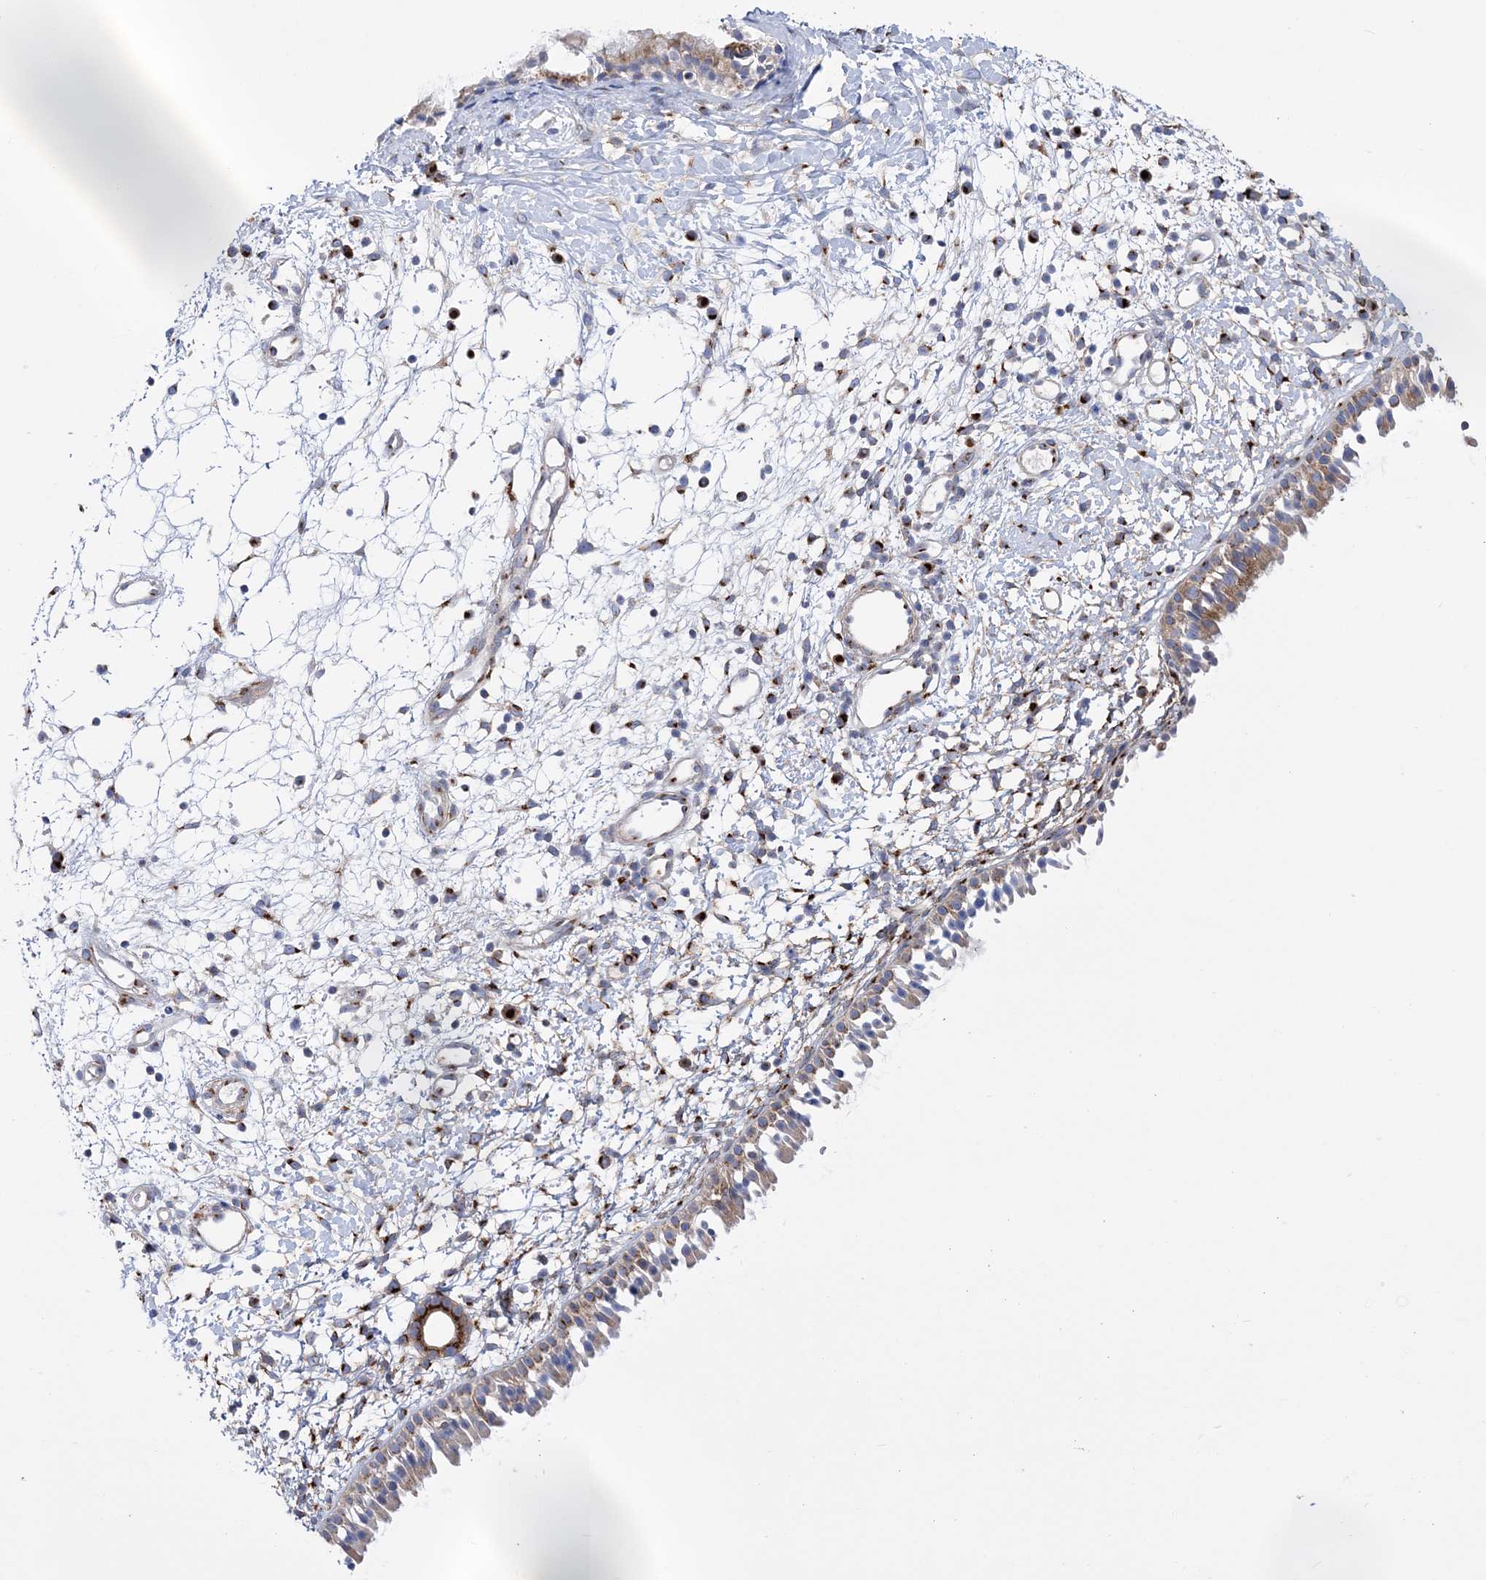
{"staining": {"intensity": "moderate", "quantity": "<25%", "location": "cytoplasmic/membranous"}, "tissue": "nasopharynx", "cell_type": "Respiratory epithelial cells", "image_type": "normal", "snomed": [{"axis": "morphology", "description": "Normal tissue, NOS"}, {"axis": "topography", "description": "Nasopharynx"}], "caption": "Immunohistochemical staining of unremarkable human nasopharynx shows moderate cytoplasmic/membranous protein staining in approximately <25% of respiratory epithelial cells.", "gene": "COPB2", "patient": {"sex": "male", "age": 22}}